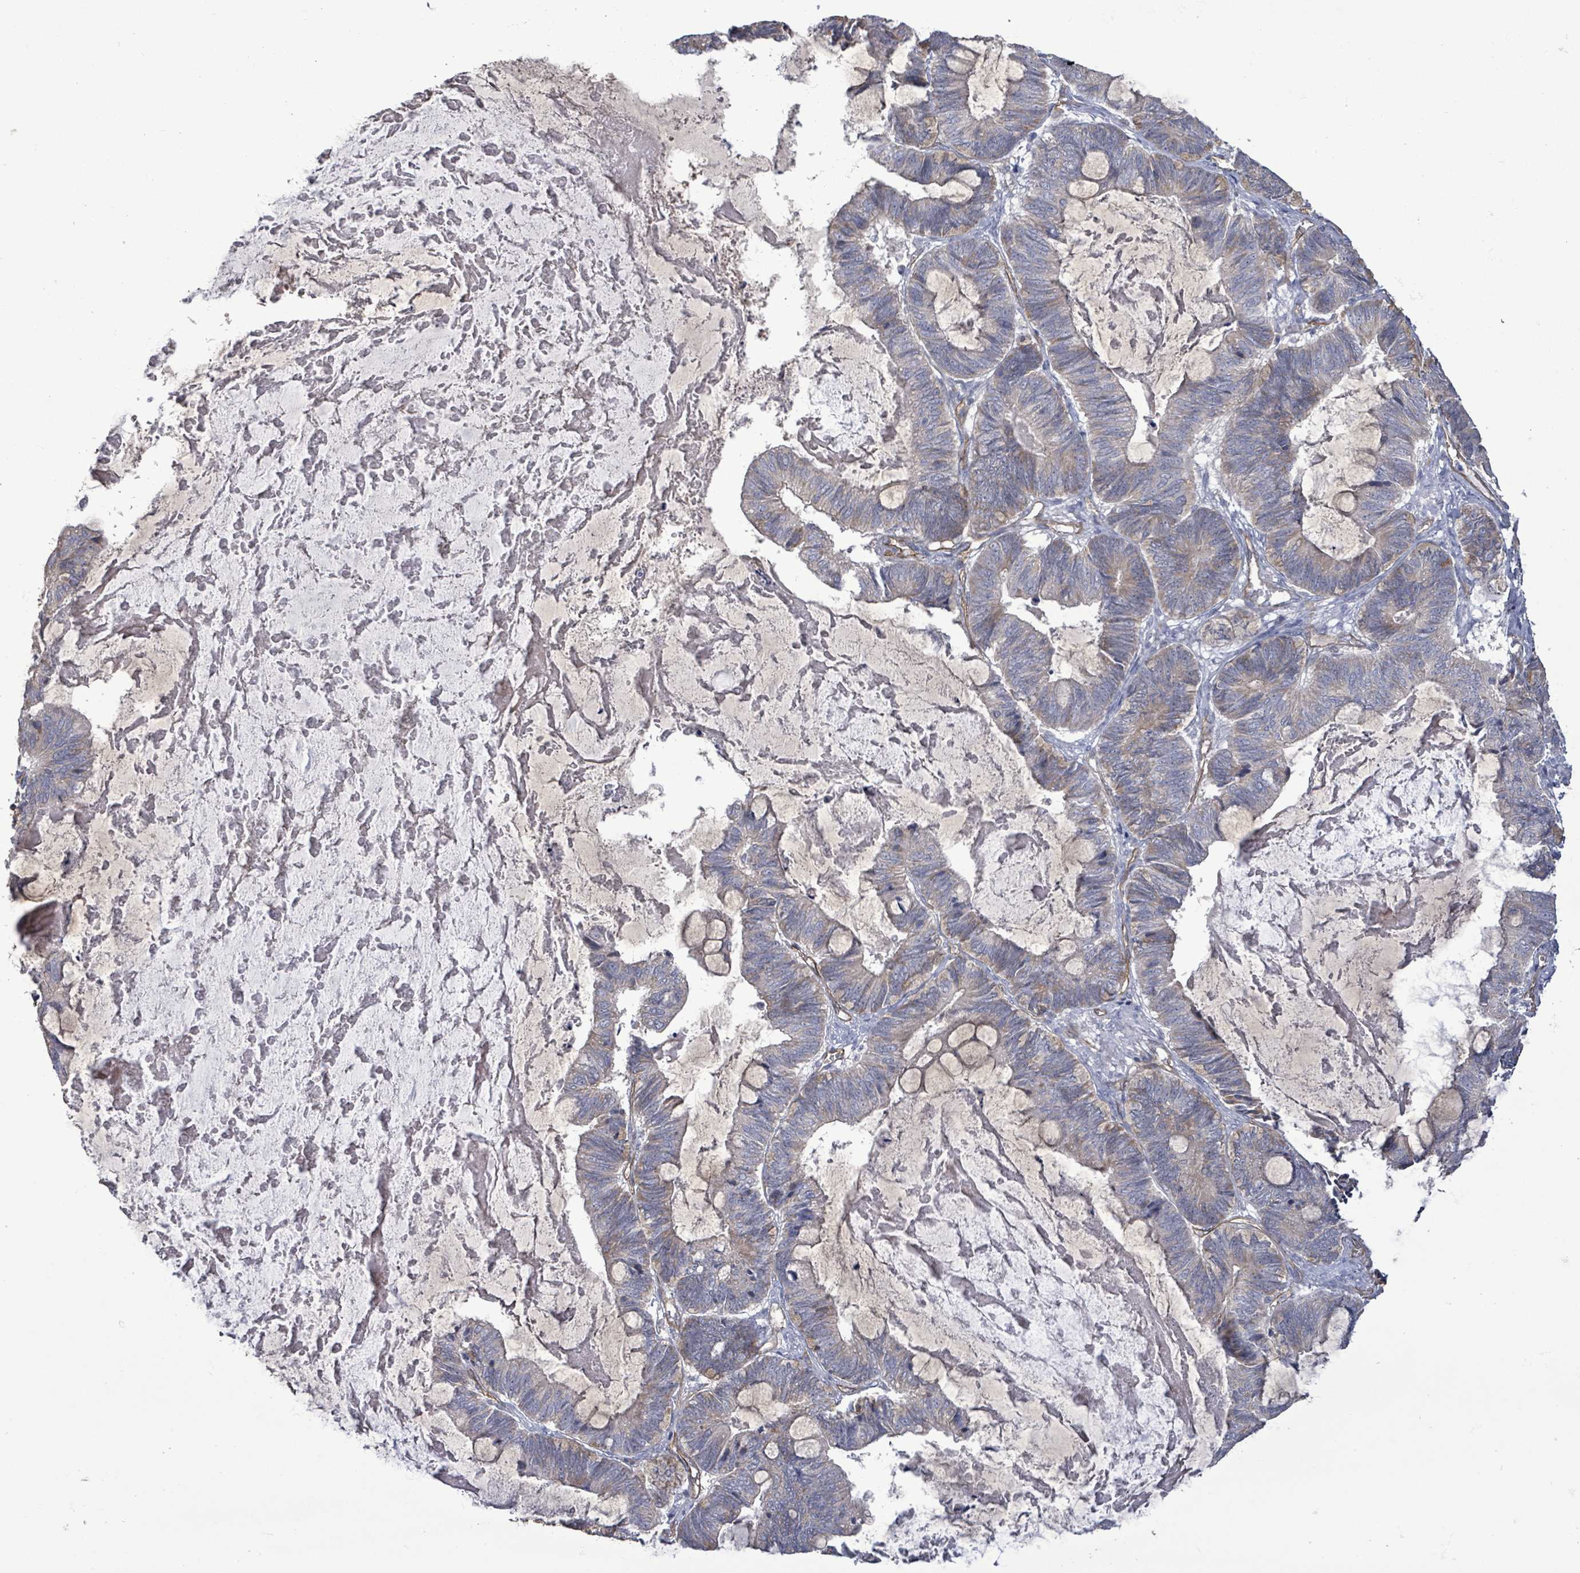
{"staining": {"intensity": "negative", "quantity": "none", "location": "none"}, "tissue": "ovarian cancer", "cell_type": "Tumor cells", "image_type": "cancer", "snomed": [{"axis": "morphology", "description": "Cystadenocarcinoma, mucinous, NOS"}, {"axis": "topography", "description": "Ovary"}], "caption": "This is an immunohistochemistry (IHC) histopathology image of ovarian mucinous cystadenocarcinoma. There is no positivity in tumor cells.", "gene": "KANK3", "patient": {"sex": "female", "age": 61}}